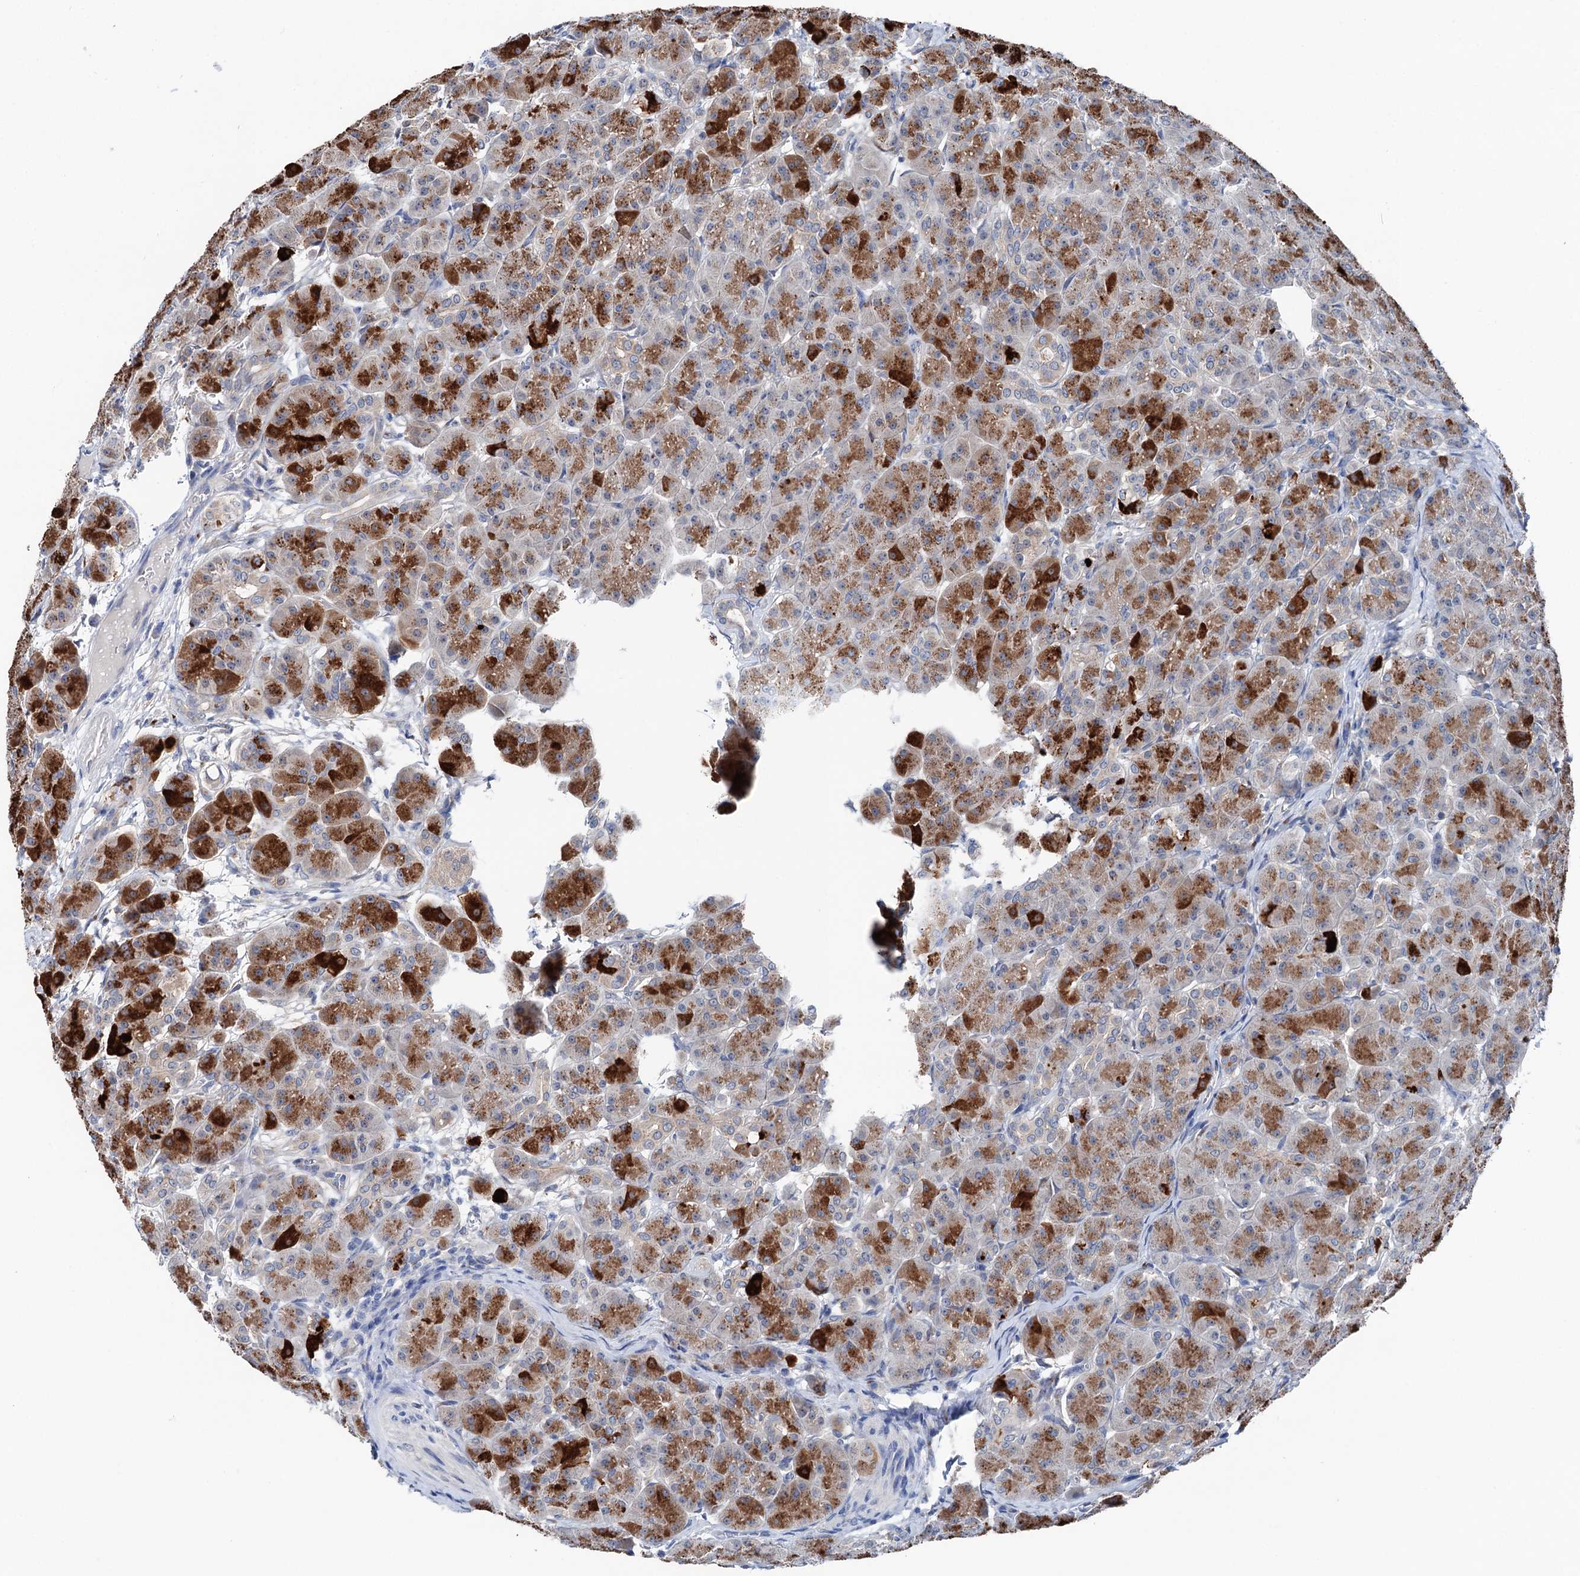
{"staining": {"intensity": "strong", "quantity": ">75%", "location": "cytoplasmic/membranous"}, "tissue": "pancreas", "cell_type": "Exocrine glandular cells", "image_type": "normal", "snomed": [{"axis": "morphology", "description": "Normal tissue, NOS"}, {"axis": "topography", "description": "Pancreas"}], "caption": "High-magnification brightfield microscopy of normal pancreas stained with DAB (3,3'-diaminobenzidine) (brown) and counterstained with hematoxylin (blue). exocrine glandular cells exhibit strong cytoplasmic/membranous staining is present in approximately>75% of cells.", "gene": "SHROOM1", "patient": {"sex": "male", "age": 63}}